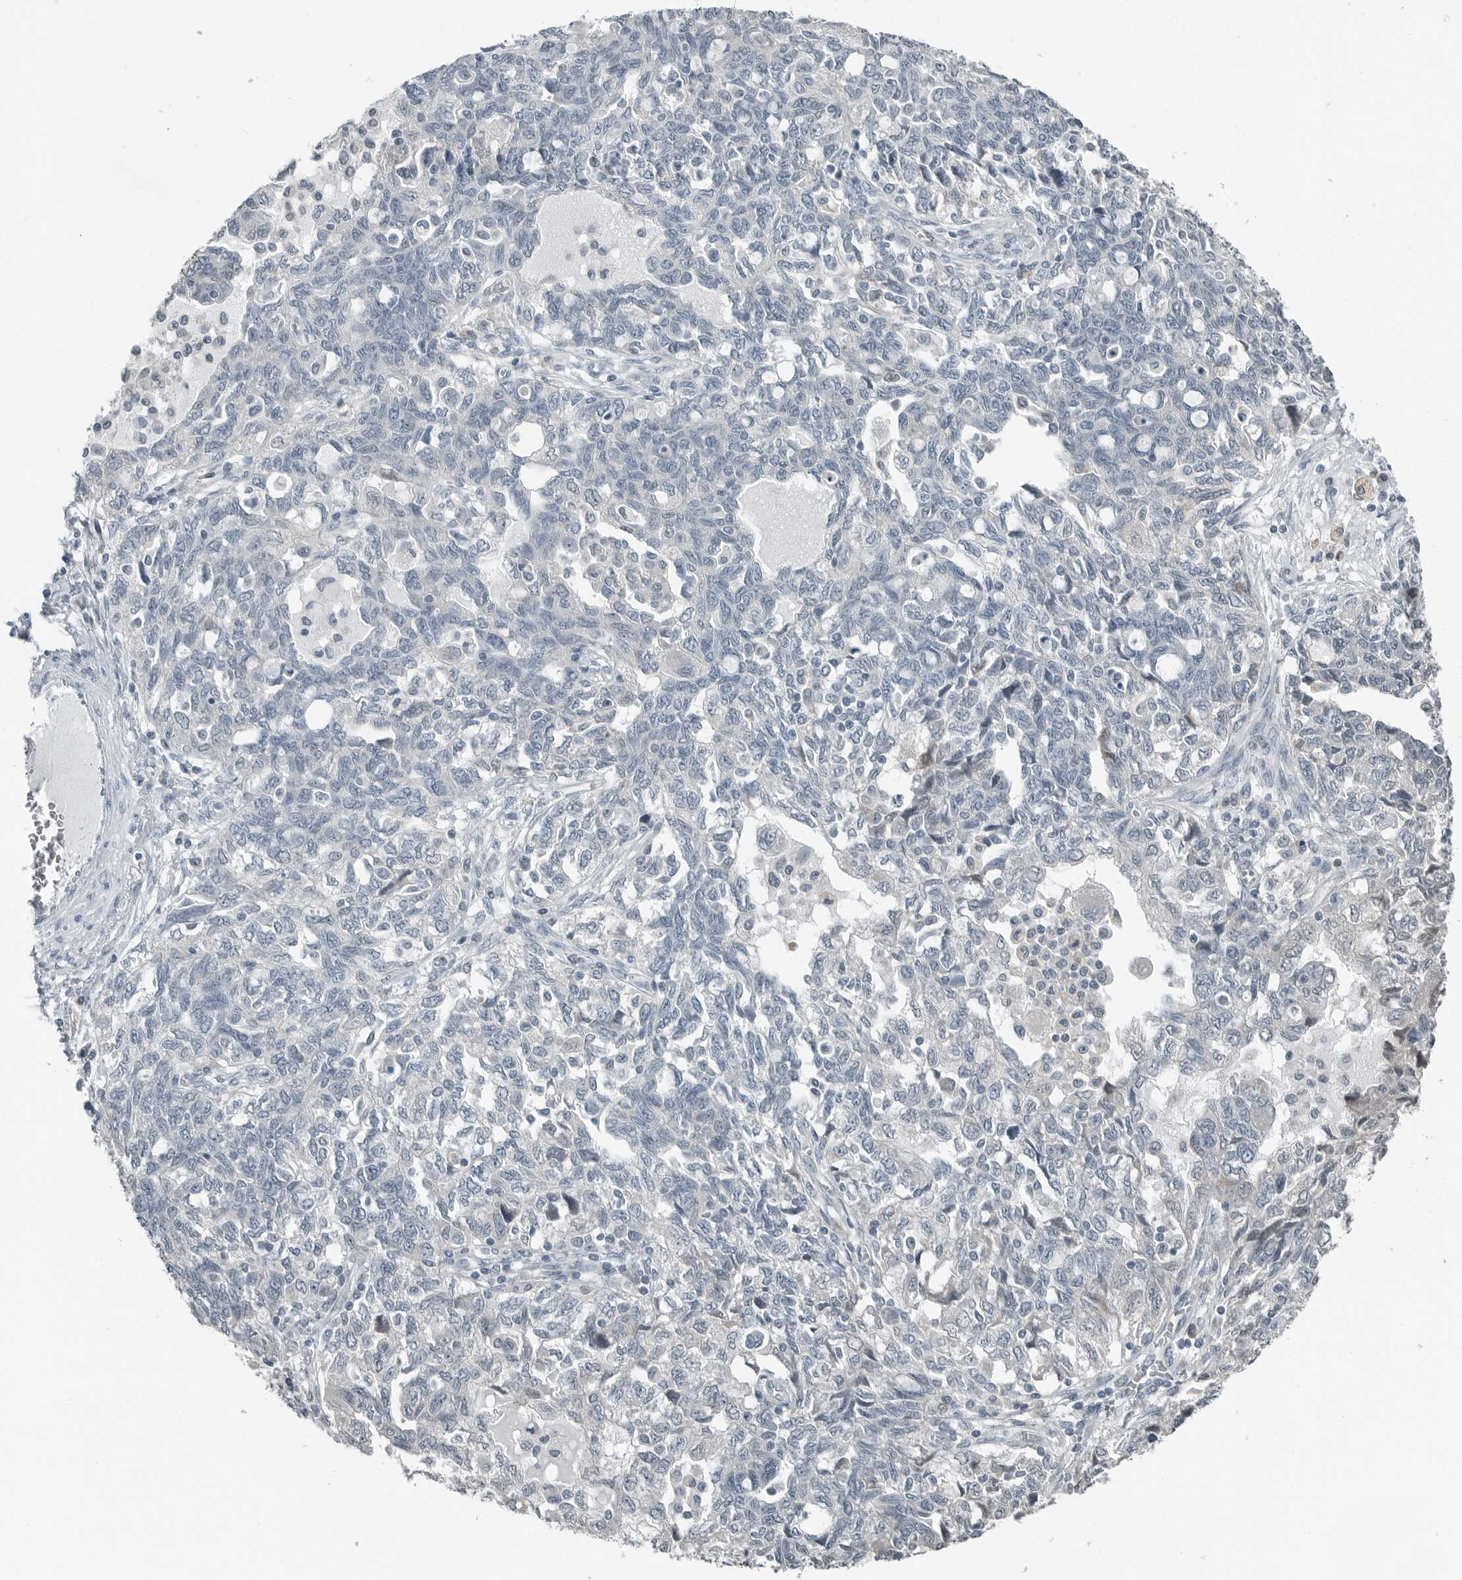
{"staining": {"intensity": "negative", "quantity": "none", "location": "none"}, "tissue": "ovarian cancer", "cell_type": "Tumor cells", "image_type": "cancer", "snomed": [{"axis": "morphology", "description": "Carcinoma, NOS"}, {"axis": "morphology", "description": "Cystadenocarcinoma, serous, NOS"}, {"axis": "topography", "description": "Ovary"}], "caption": "Immunohistochemical staining of human ovarian cancer (serous cystadenocarcinoma) exhibits no significant expression in tumor cells.", "gene": "KYAT1", "patient": {"sex": "female", "age": 69}}